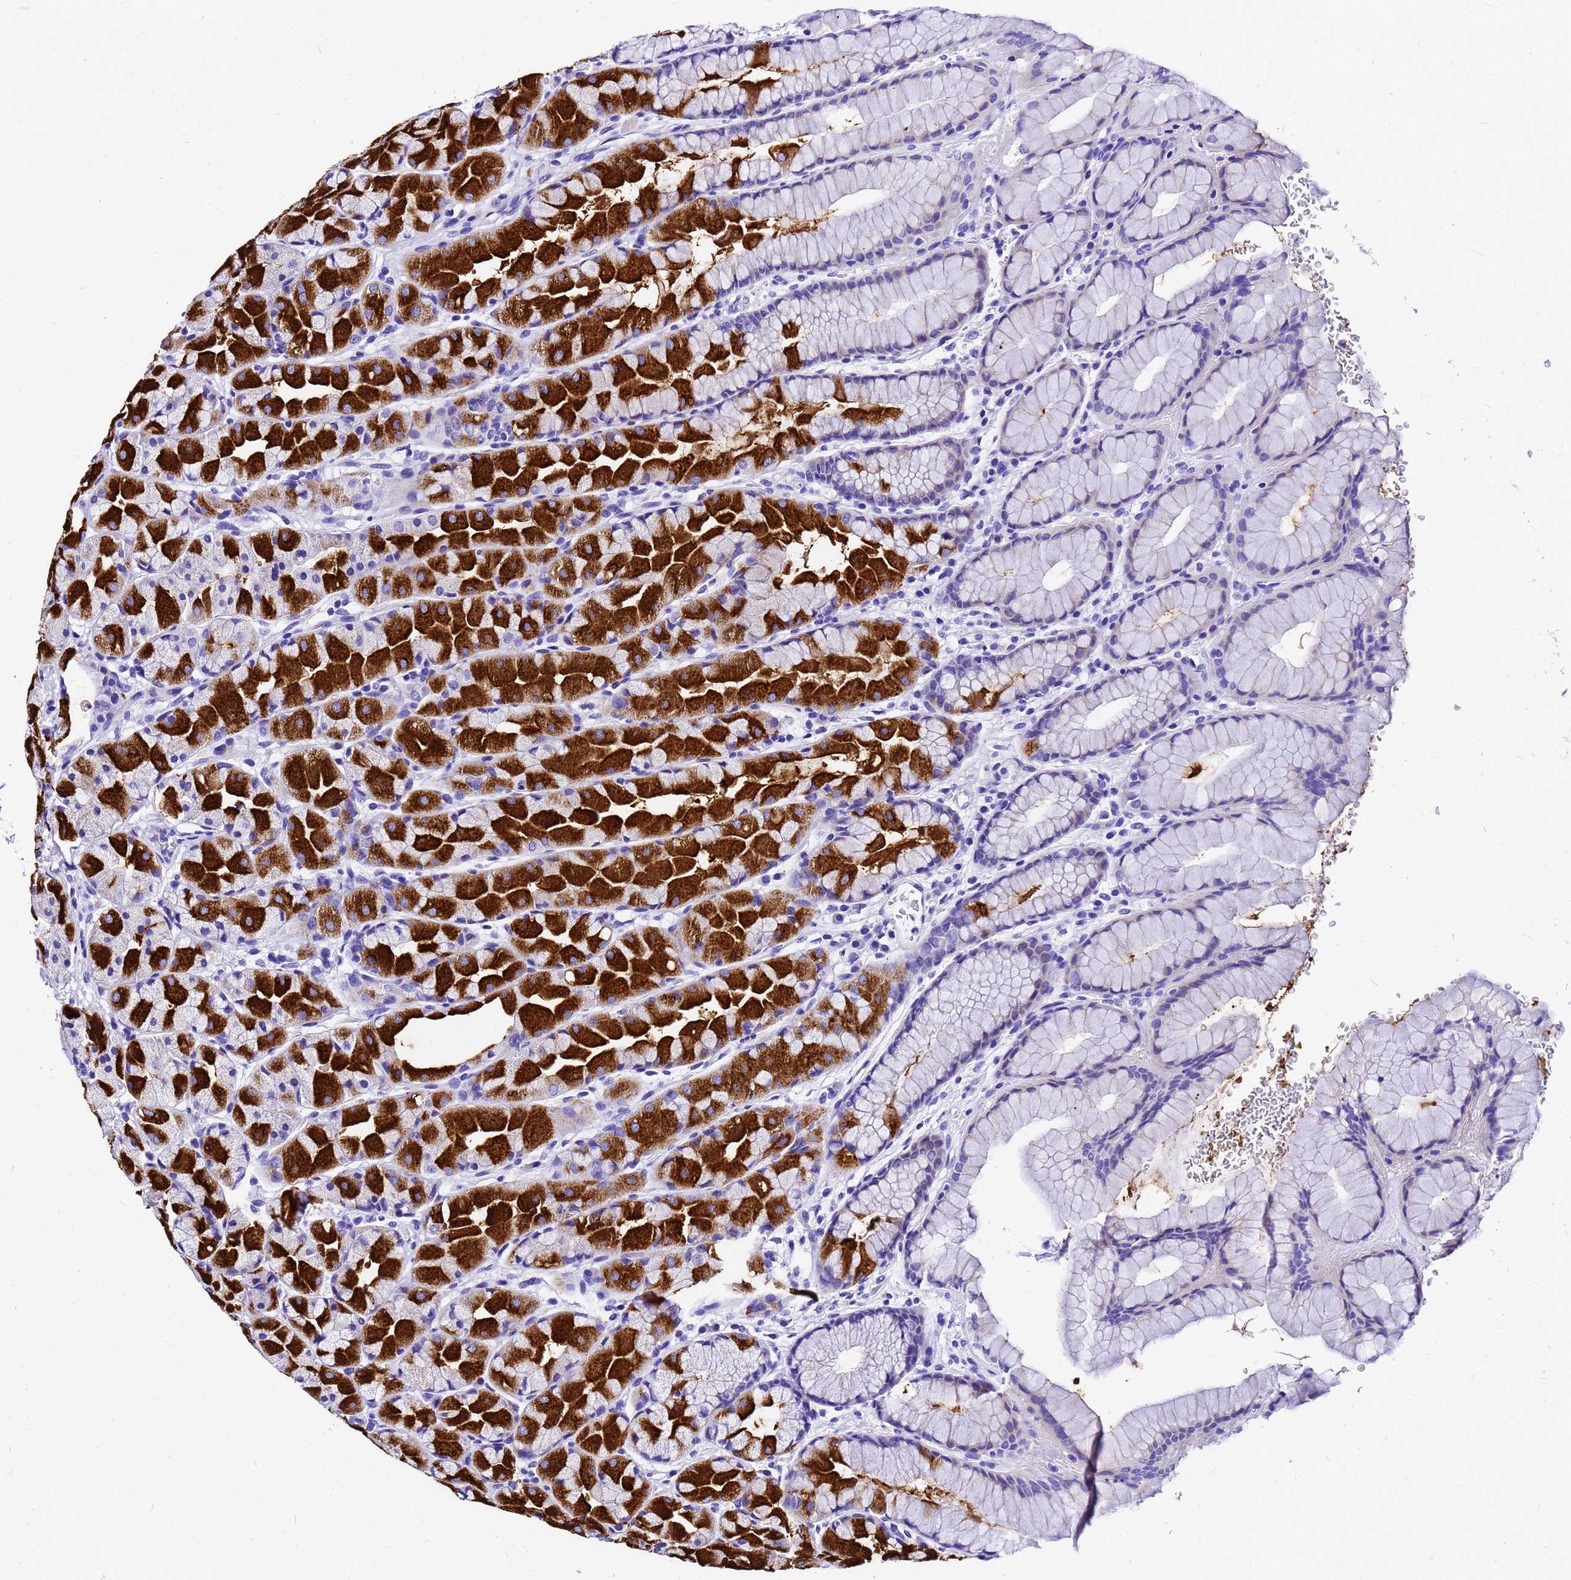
{"staining": {"intensity": "strong", "quantity": "25%-75%", "location": "cytoplasmic/membranous"}, "tissue": "stomach", "cell_type": "Glandular cells", "image_type": "normal", "snomed": [{"axis": "morphology", "description": "Normal tissue, NOS"}, {"axis": "topography", "description": "Stomach"}], "caption": "The micrograph displays immunohistochemical staining of normal stomach. There is strong cytoplasmic/membranous expression is appreciated in about 25%-75% of glandular cells.", "gene": "HERC4", "patient": {"sex": "male", "age": 57}}